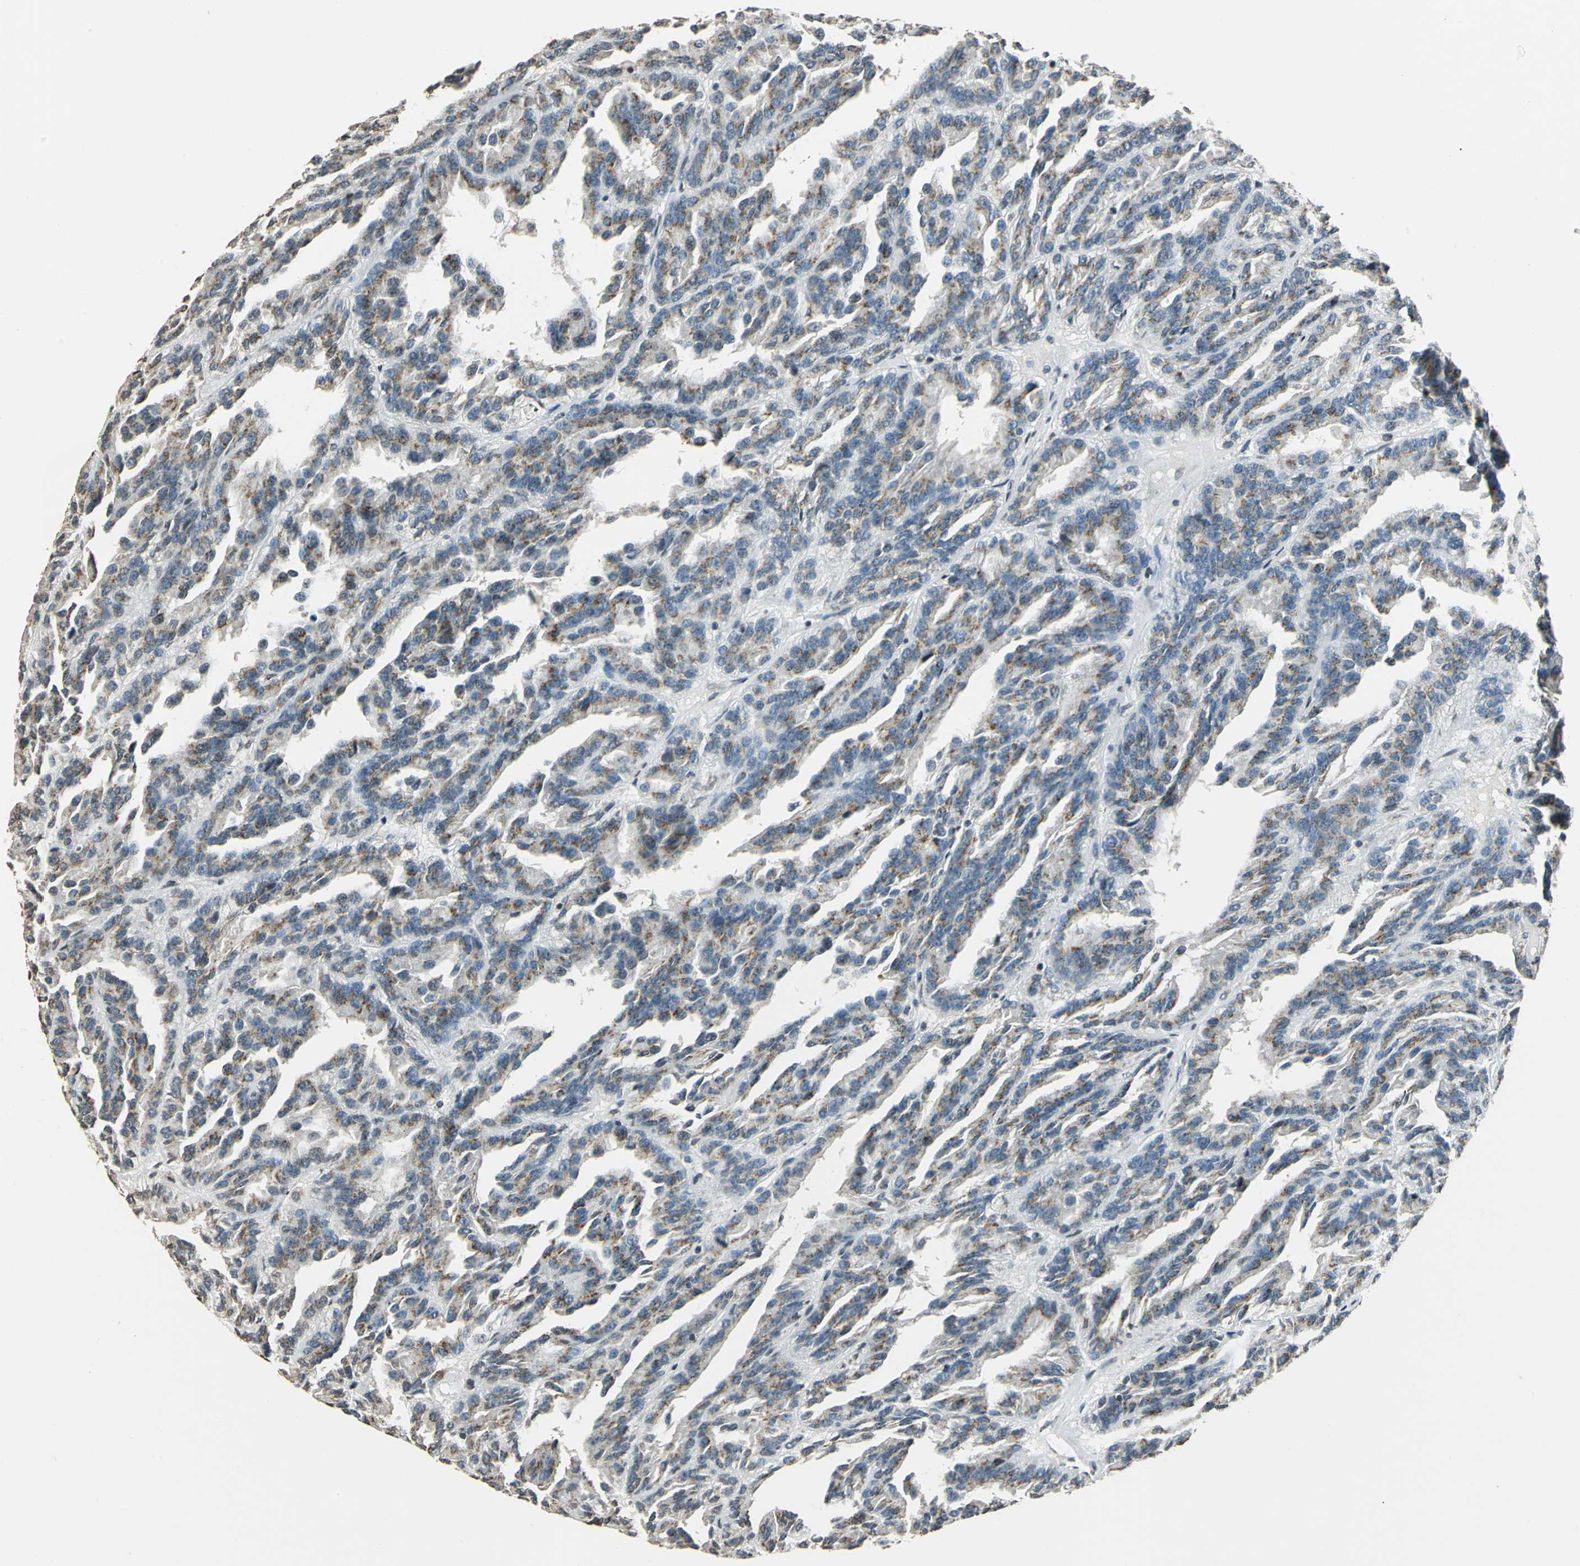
{"staining": {"intensity": "moderate", "quantity": "25%-75%", "location": "cytoplasmic/membranous"}, "tissue": "renal cancer", "cell_type": "Tumor cells", "image_type": "cancer", "snomed": [{"axis": "morphology", "description": "Adenocarcinoma, NOS"}, {"axis": "topography", "description": "Kidney"}], "caption": "Renal cancer stained for a protein (brown) displays moderate cytoplasmic/membranous positive staining in about 25%-75% of tumor cells.", "gene": "TMEM115", "patient": {"sex": "male", "age": 46}}